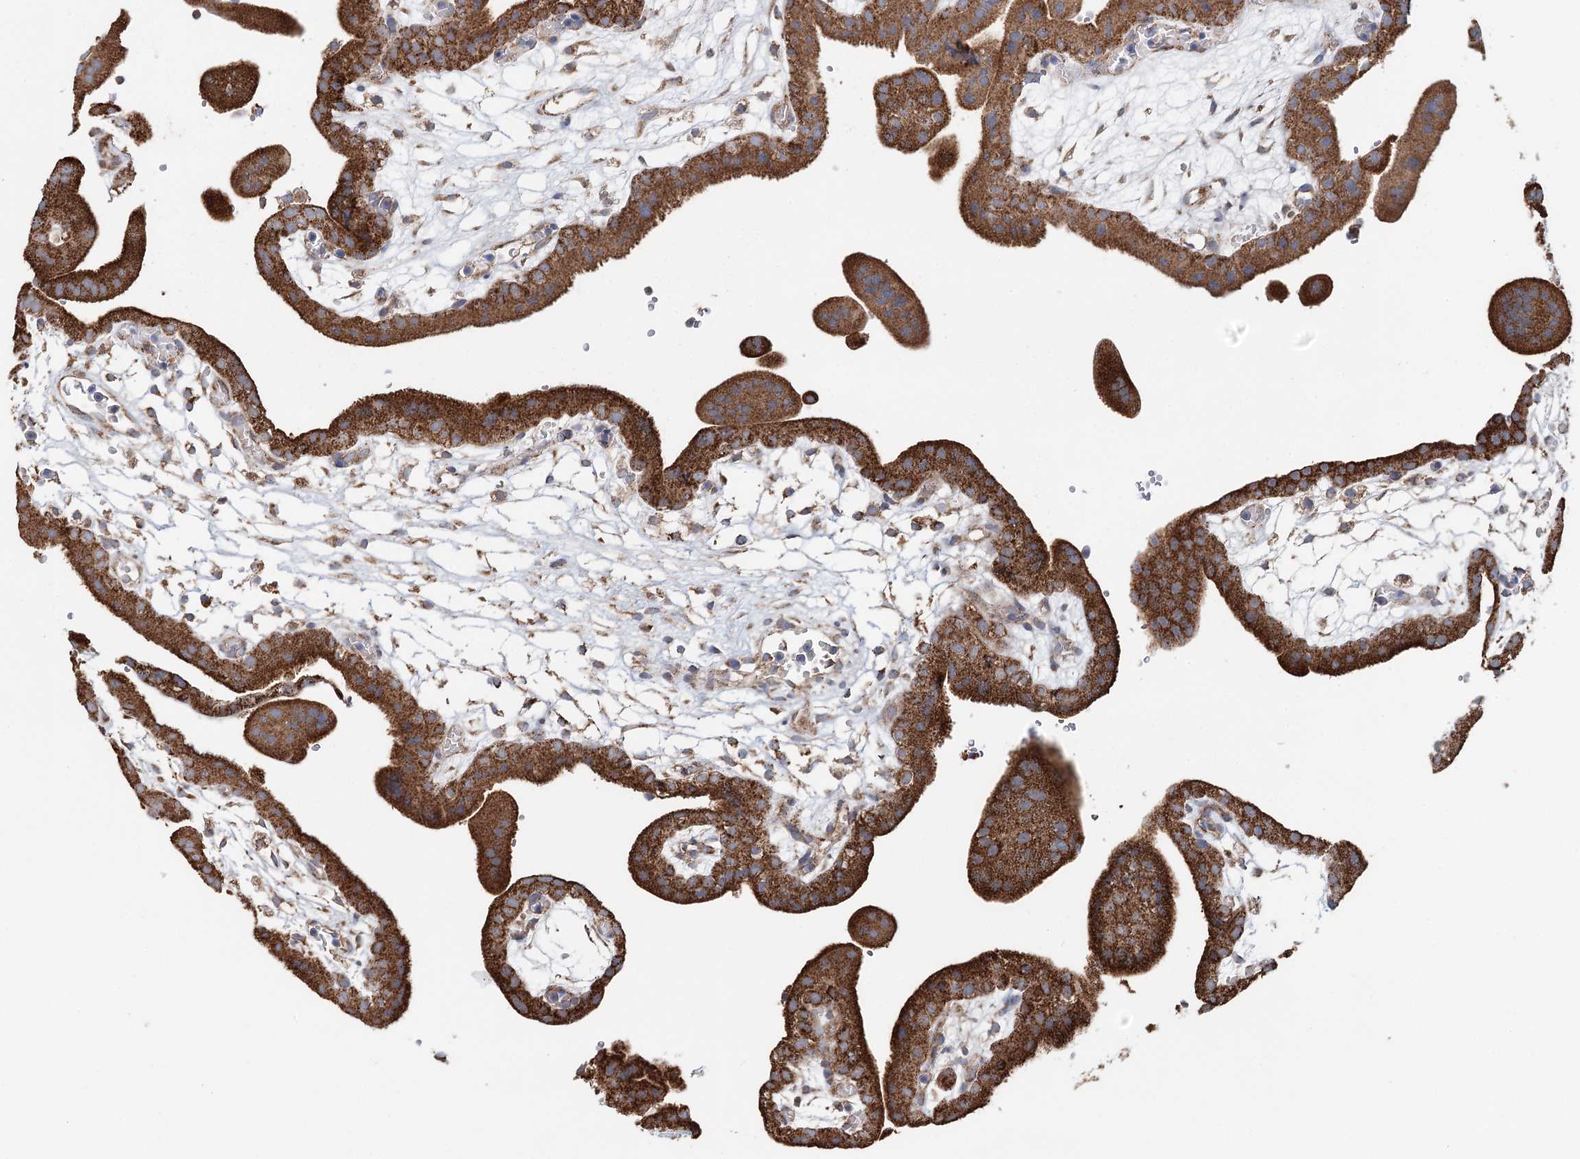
{"staining": {"intensity": "moderate", "quantity": ">75%", "location": "cytoplasmic/membranous"}, "tissue": "placenta", "cell_type": "Decidual cells", "image_type": "normal", "snomed": [{"axis": "morphology", "description": "Normal tissue, NOS"}, {"axis": "topography", "description": "Placenta"}], "caption": "A medium amount of moderate cytoplasmic/membranous positivity is identified in approximately >75% of decidual cells in unremarkable placenta.", "gene": "APH1A", "patient": {"sex": "female", "age": 18}}